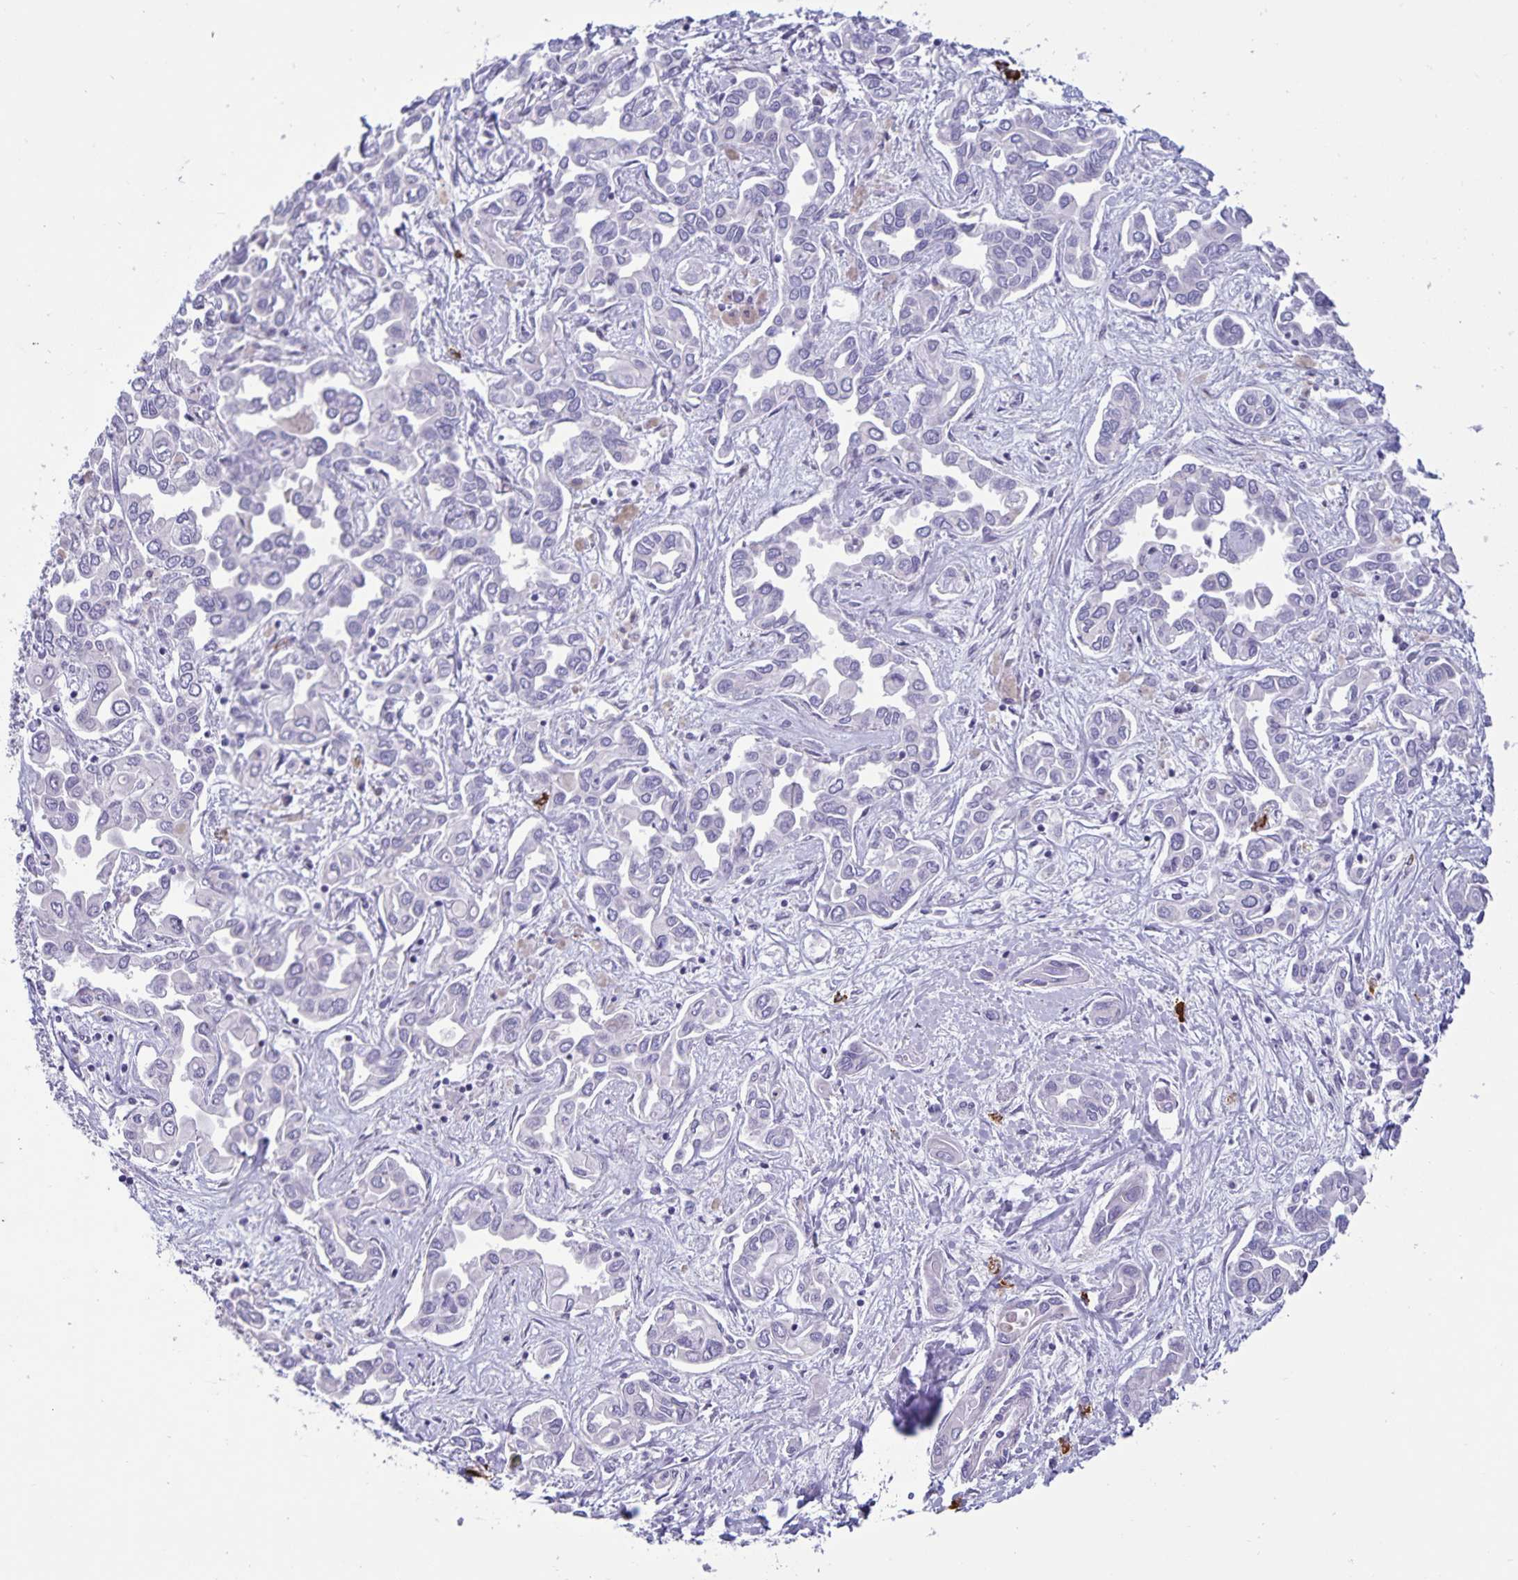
{"staining": {"intensity": "negative", "quantity": "none", "location": "none"}, "tissue": "liver cancer", "cell_type": "Tumor cells", "image_type": "cancer", "snomed": [{"axis": "morphology", "description": "Cholangiocarcinoma"}, {"axis": "topography", "description": "Liver"}], "caption": "This image is of liver cholangiocarcinoma stained with immunohistochemistry to label a protein in brown with the nuclei are counter-stained blue. There is no staining in tumor cells. (Stains: DAB (3,3'-diaminobenzidine) immunohistochemistry (IHC) with hematoxylin counter stain, Microscopy: brightfield microscopy at high magnification).", "gene": "IBTK", "patient": {"sex": "female", "age": 64}}